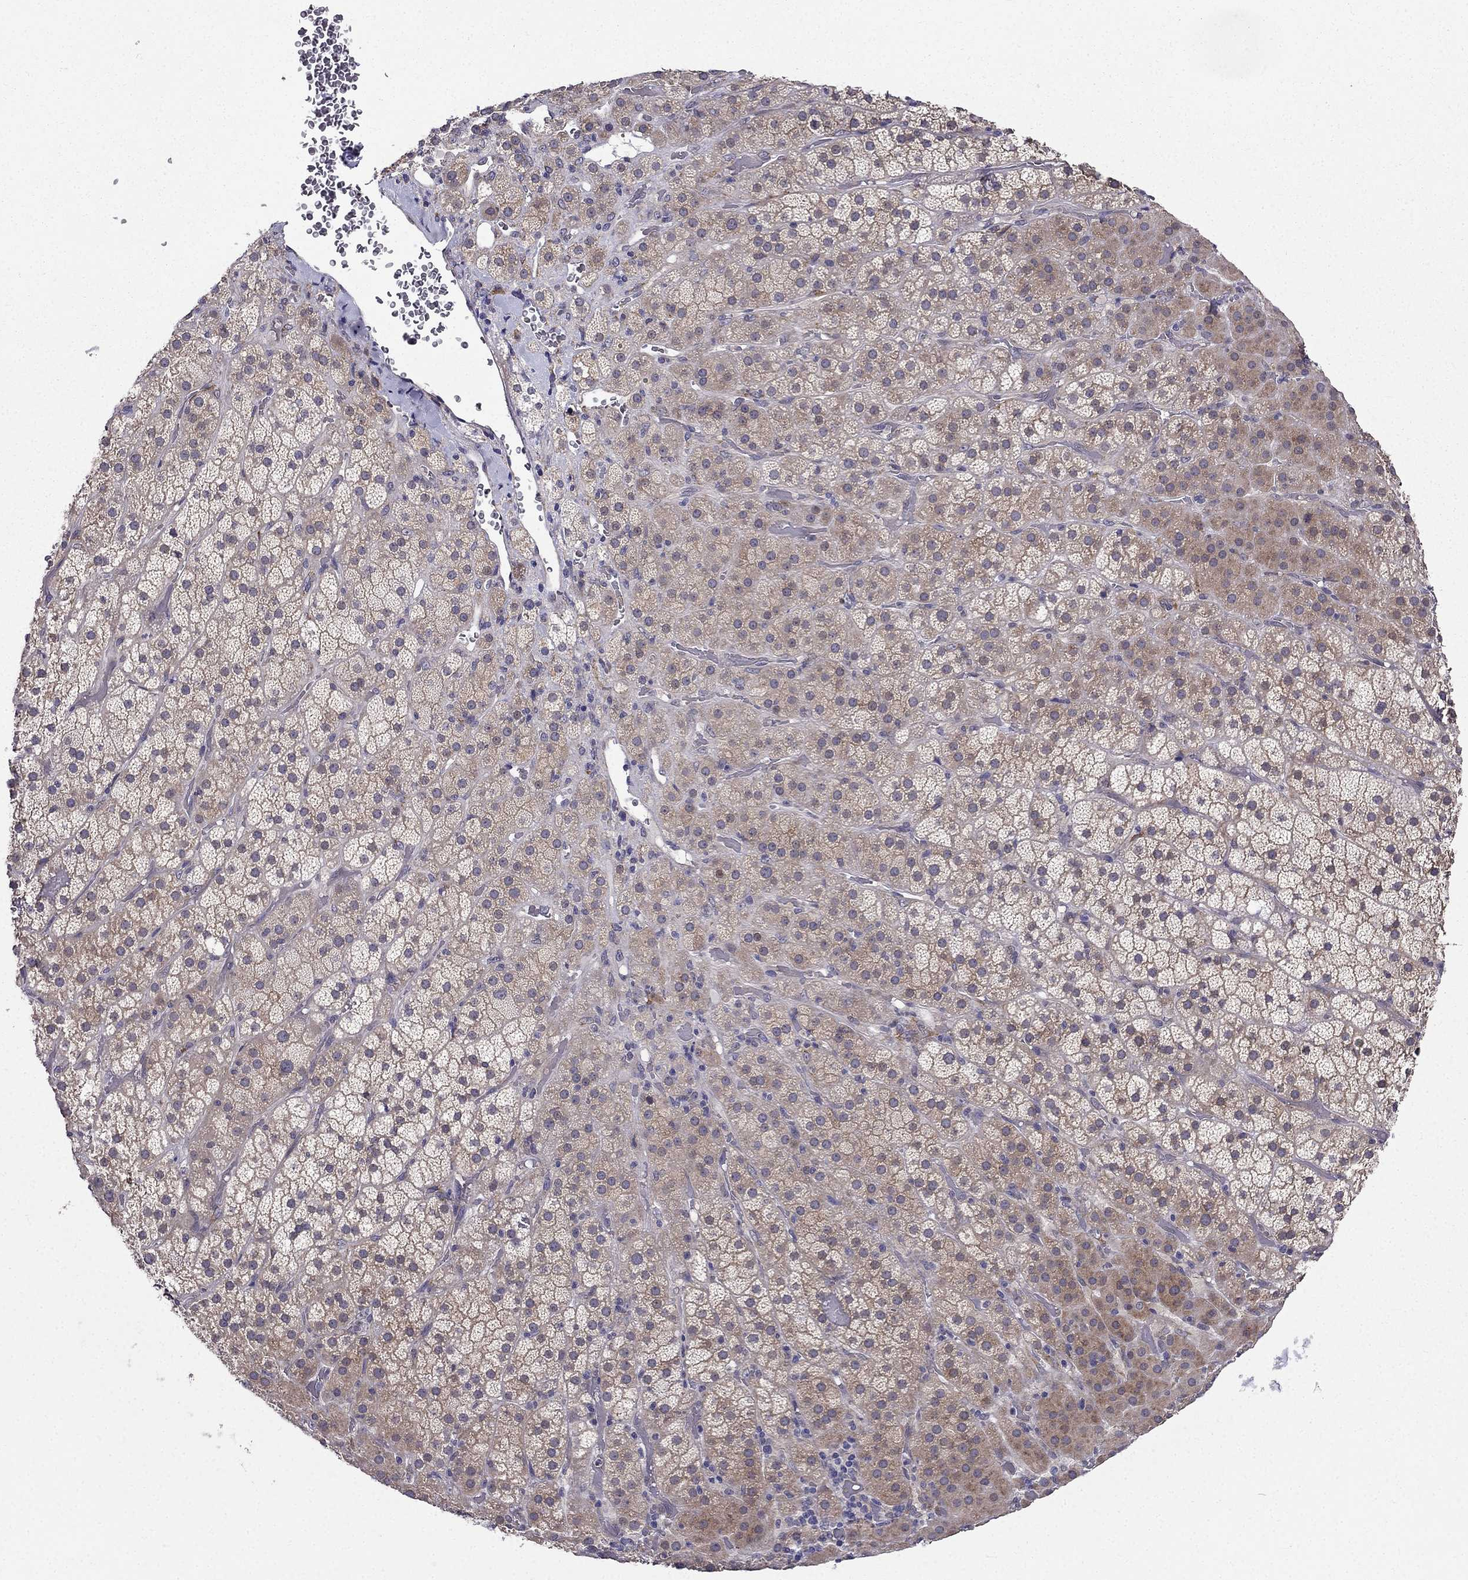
{"staining": {"intensity": "moderate", "quantity": "<25%", "location": "cytoplasmic/membranous"}, "tissue": "adrenal gland", "cell_type": "Glandular cells", "image_type": "normal", "snomed": [{"axis": "morphology", "description": "Normal tissue, NOS"}, {"axis": "topography", "description": "Adrenal gland"}], "caption": "Adrenal gland stained with a brown dye displays moderate cytoplasmic/membranous positive staining in approximately <25% of glandular cells.", "gene": "ARHGEF28", "patient": {"sex": "male", "age": 57}}